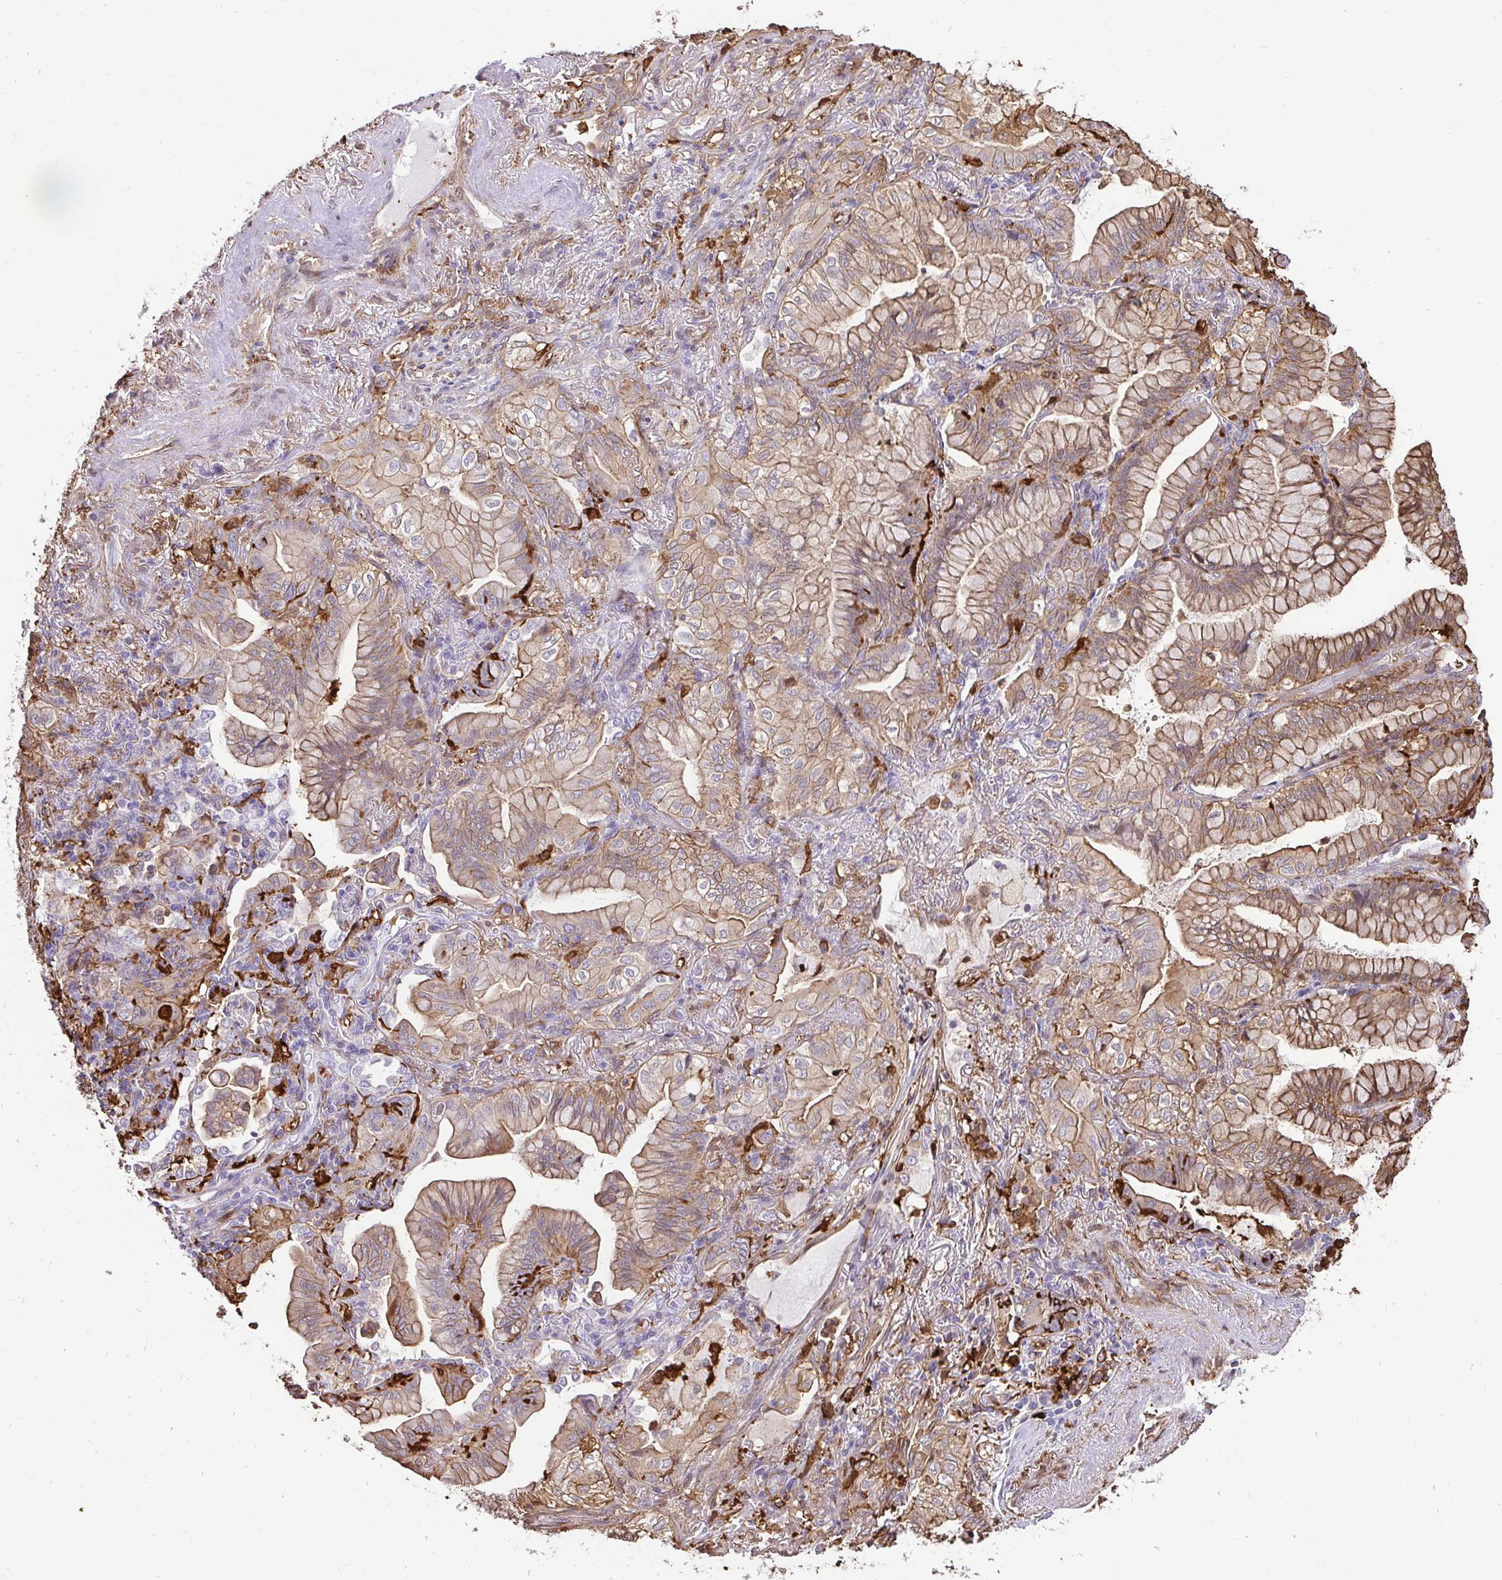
{"staining": {"intensity": "moderate", "quantity": ">75%", "location": "cytoplasmic/membranous"}, "tissue": "lung cancer", "cell_type": "Tumor cells", "image_type": "cancer", "snomed": [{"axis": "morphology", "description": "Adenocarcinoma, NOS"}, {"axis": "topography", "description": "Lung"}], "caption": "A histopathology image of human adenocarcinoma (lung) stained for a protein shows moderate cytoplasmic/membranous brown staining in tumor cells.", "gene": "GSN", "patient": {"sex": "male", "age": 77}}